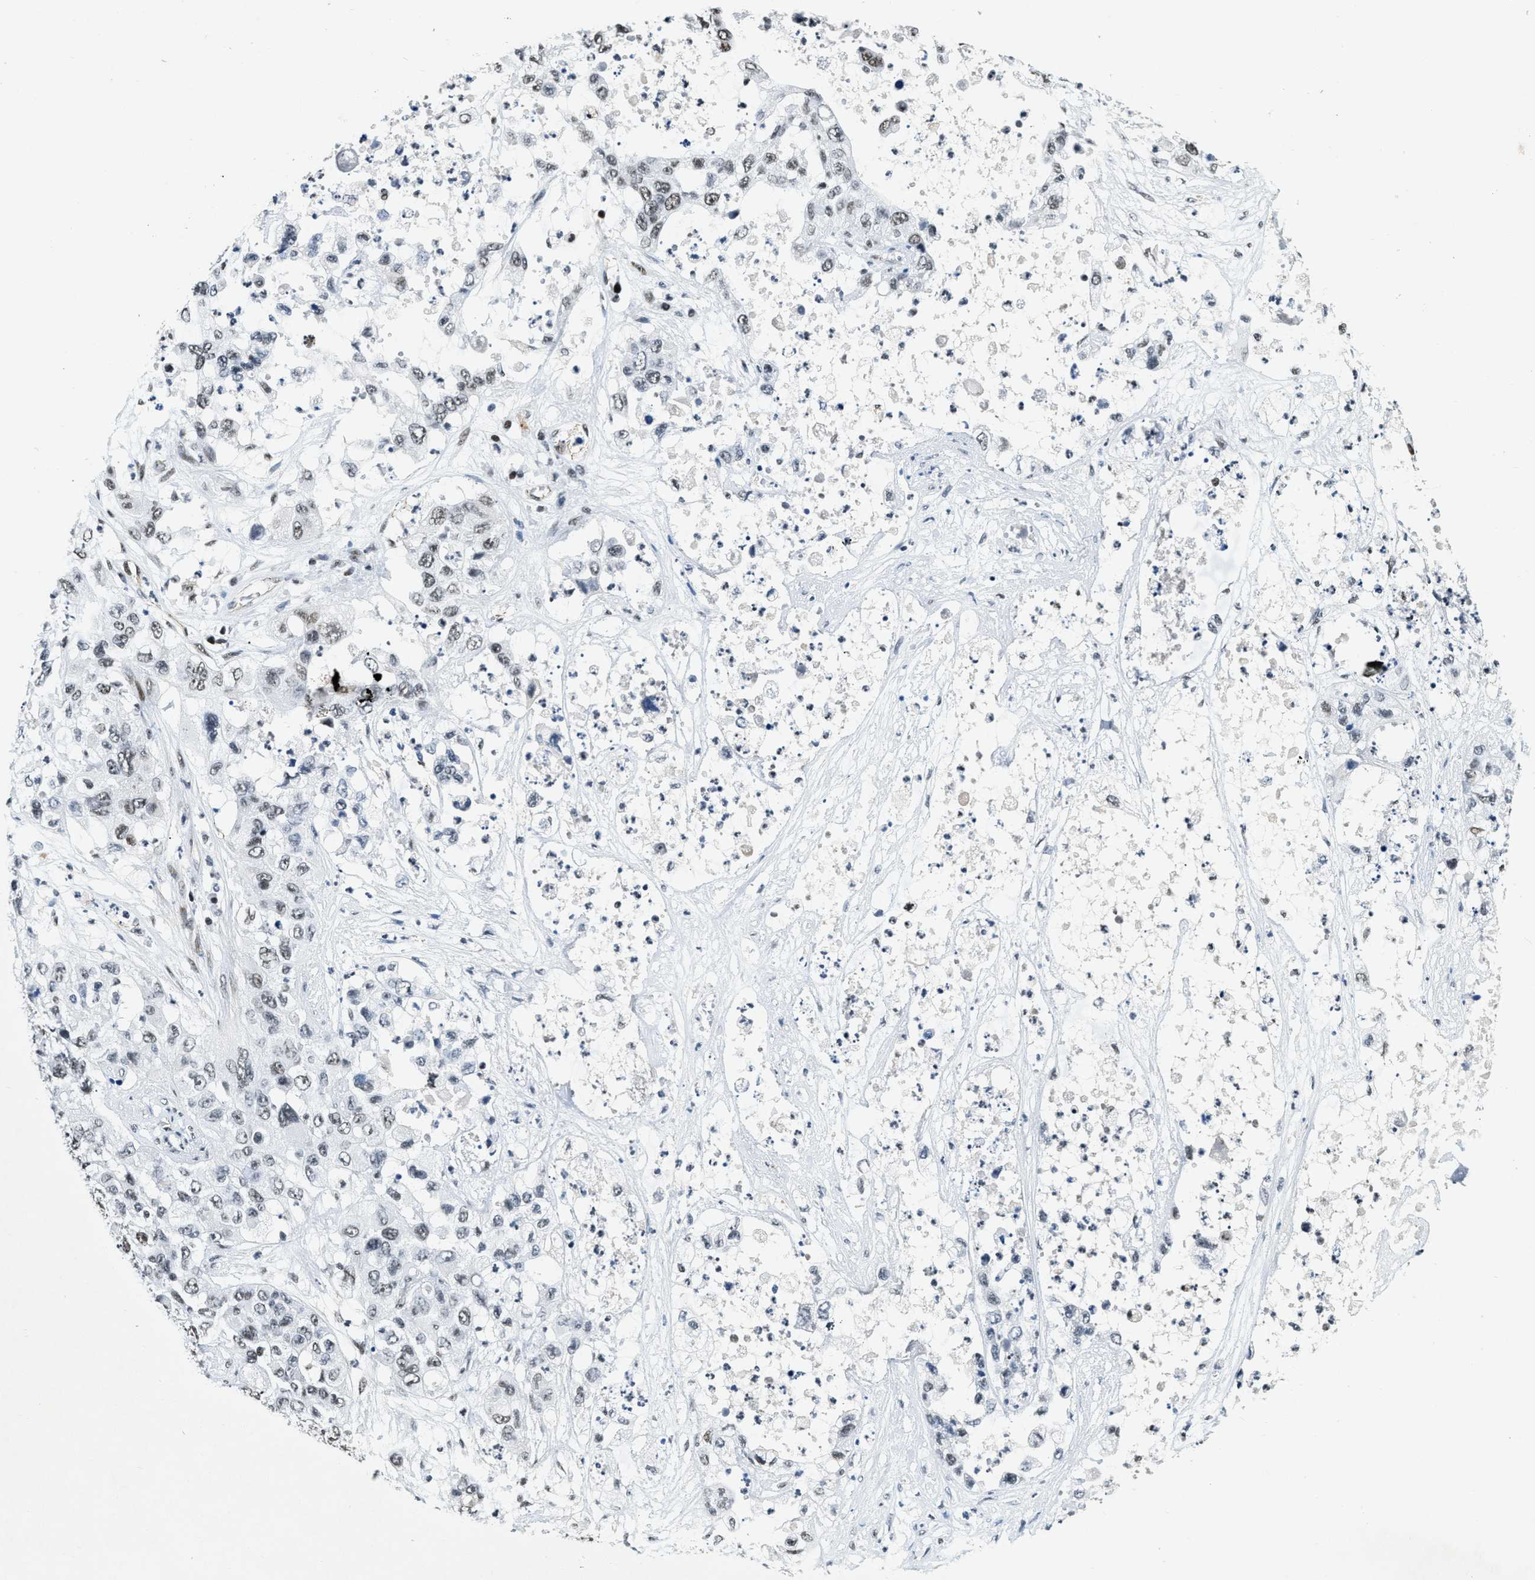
{"staining": {"intensity": "weak", "quantity": ">75%", "location": "nuclear"}, "tissue": "pancreatic cancer", "cell_type": "Tumor cells", "image_type": "cancer", "snomed": [{"axis": "morphology", "description": "Adenocarcinoma, NOS"}, {"axis": "topography", "description": "Pancreas"}], "caption": "Tumor cells display weak nuclear expression in about >75% of cells in pancreatic adenocarcinoma.", "gene": "CCNE1", "patient": {"sex": "female", "age": 78}}